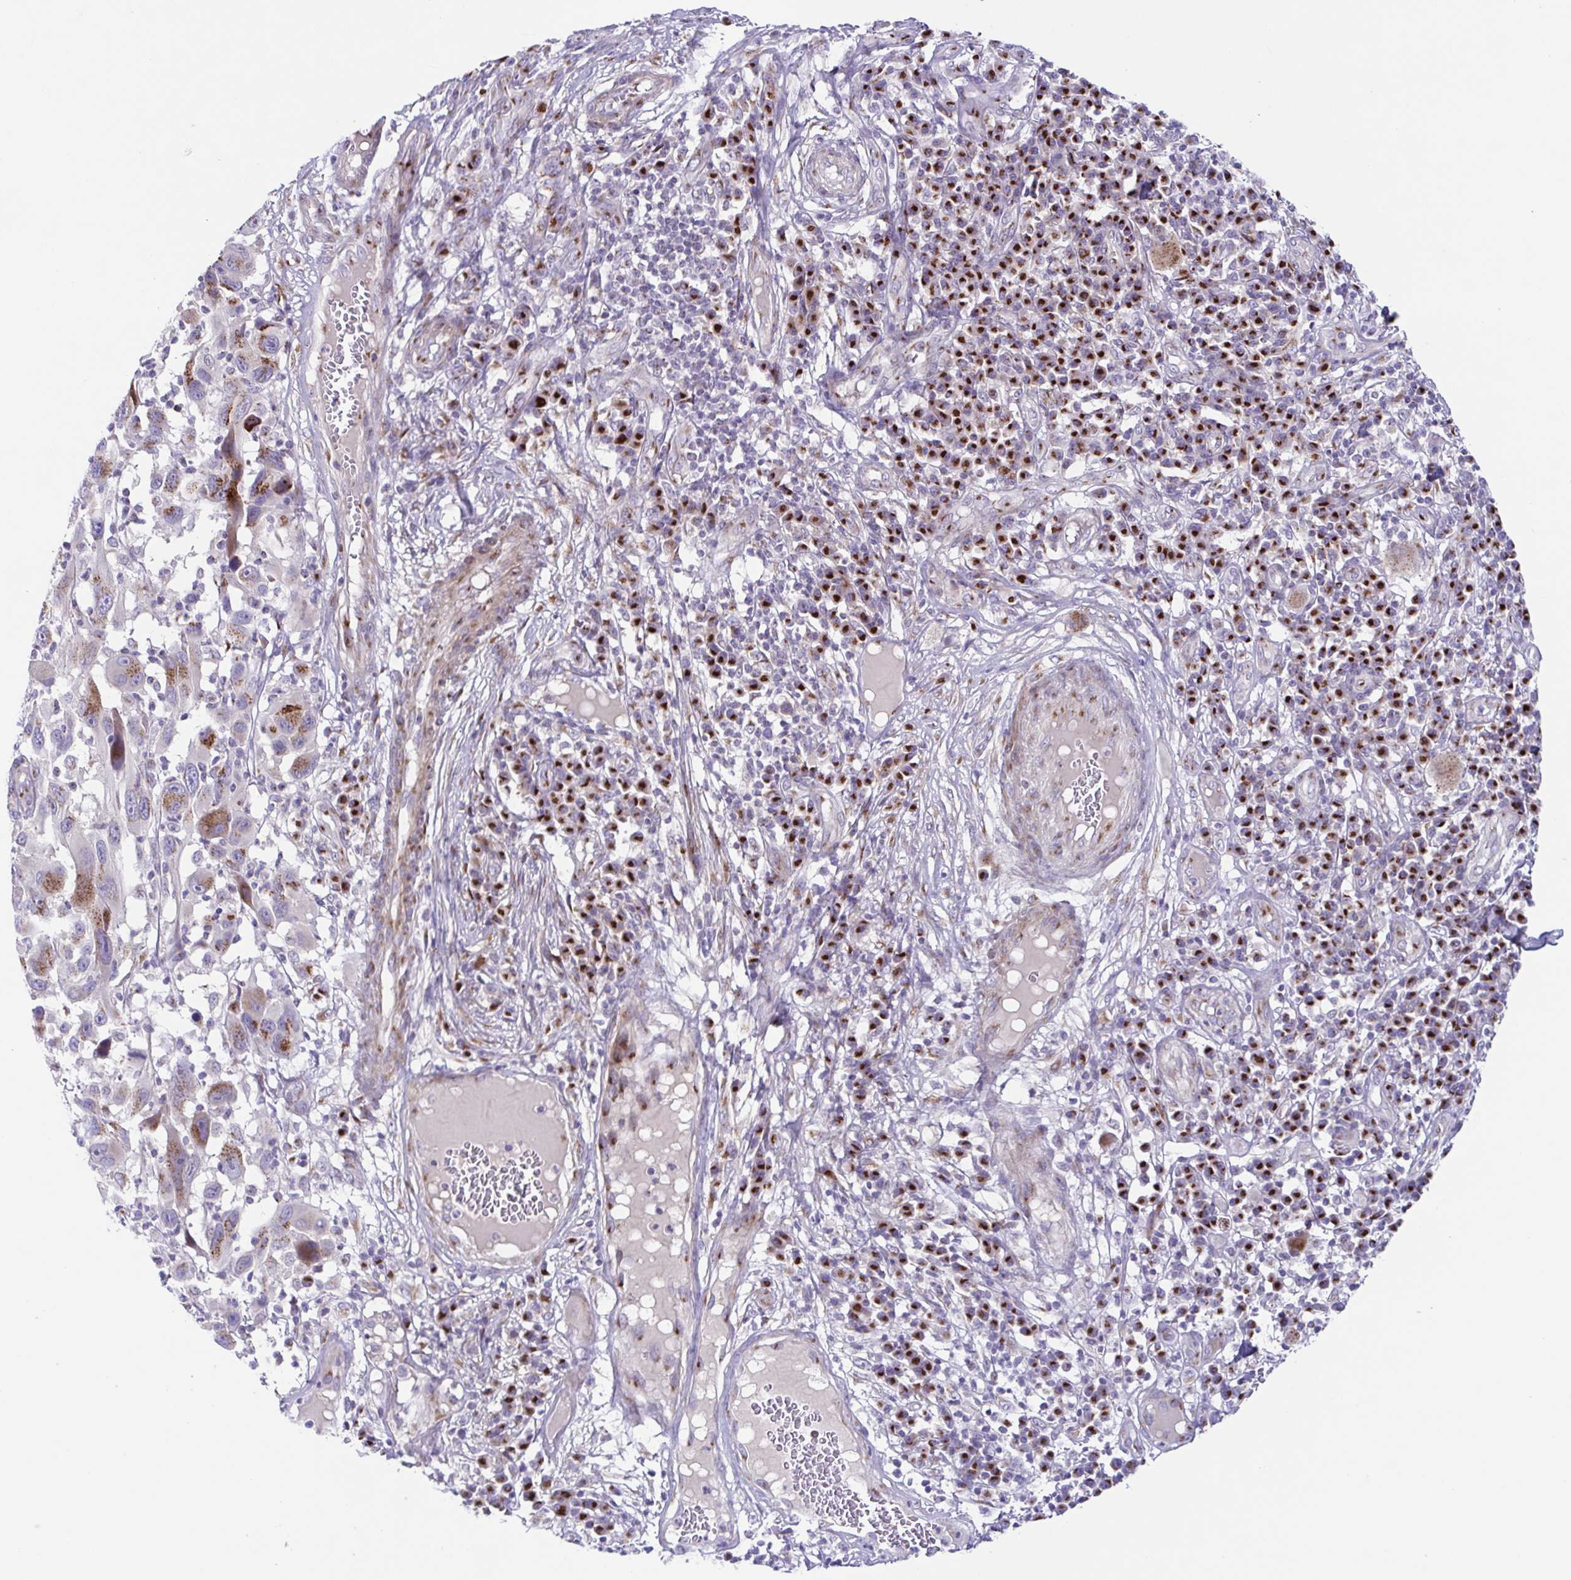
{"staining": {"intensity": "moderate", "quantity": "<25%", "location": "cytoplasmic/membranous"}, "tissue": "melanoma", "cell_type": "Tumor cells", "image_type": "cancer", "snomed": [{"axis": "morphology", "description": "Malignant melanoma, NOS"}, {"axis": "topography", "description": "Skin"}], "caption": "Malignant melanoma stained with a protein marker displays moderate staining in tumor cells.", "gene": "COL17A1", "patient": {"sex": "male", "age": 53}}